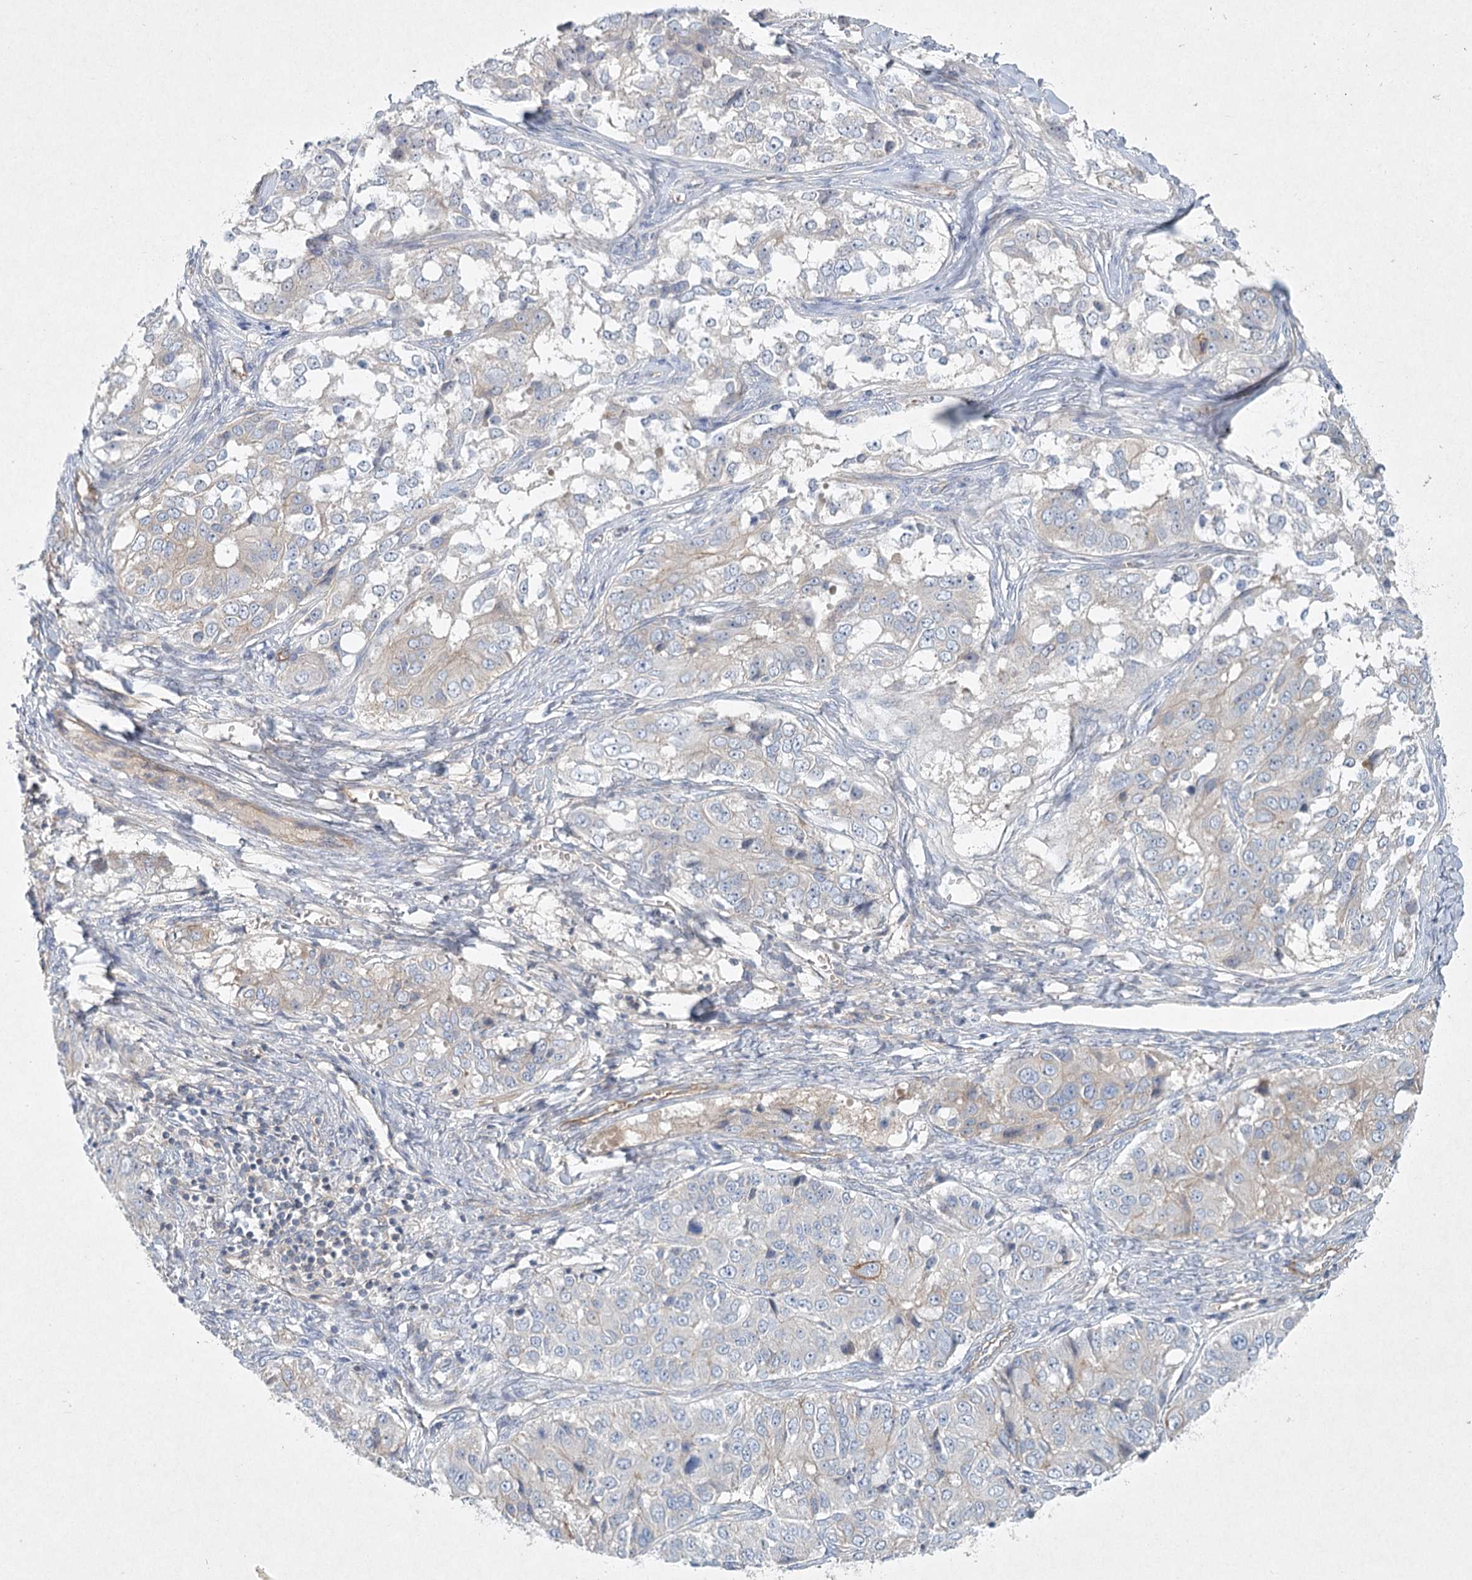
{"staining": {"intensity": "weak", "quantity": "<25%", "location": "cytoplasmic/membranous"}, "tissue": "ovarian cancer", "cell_type": "Tumor cells", "image_type": "cancer", "snomed": [{"axis": "morphology", "description": "Carcinoma, endometroid"}, {"axis": "topography", "description": "Ovary"}], "caption": "Micrograph shows no significant protein staining in tumor cells of ovarian endometroid carcinoma.", "gene": "DNMBP", "patient": {"sex": "female", "age": 51}}